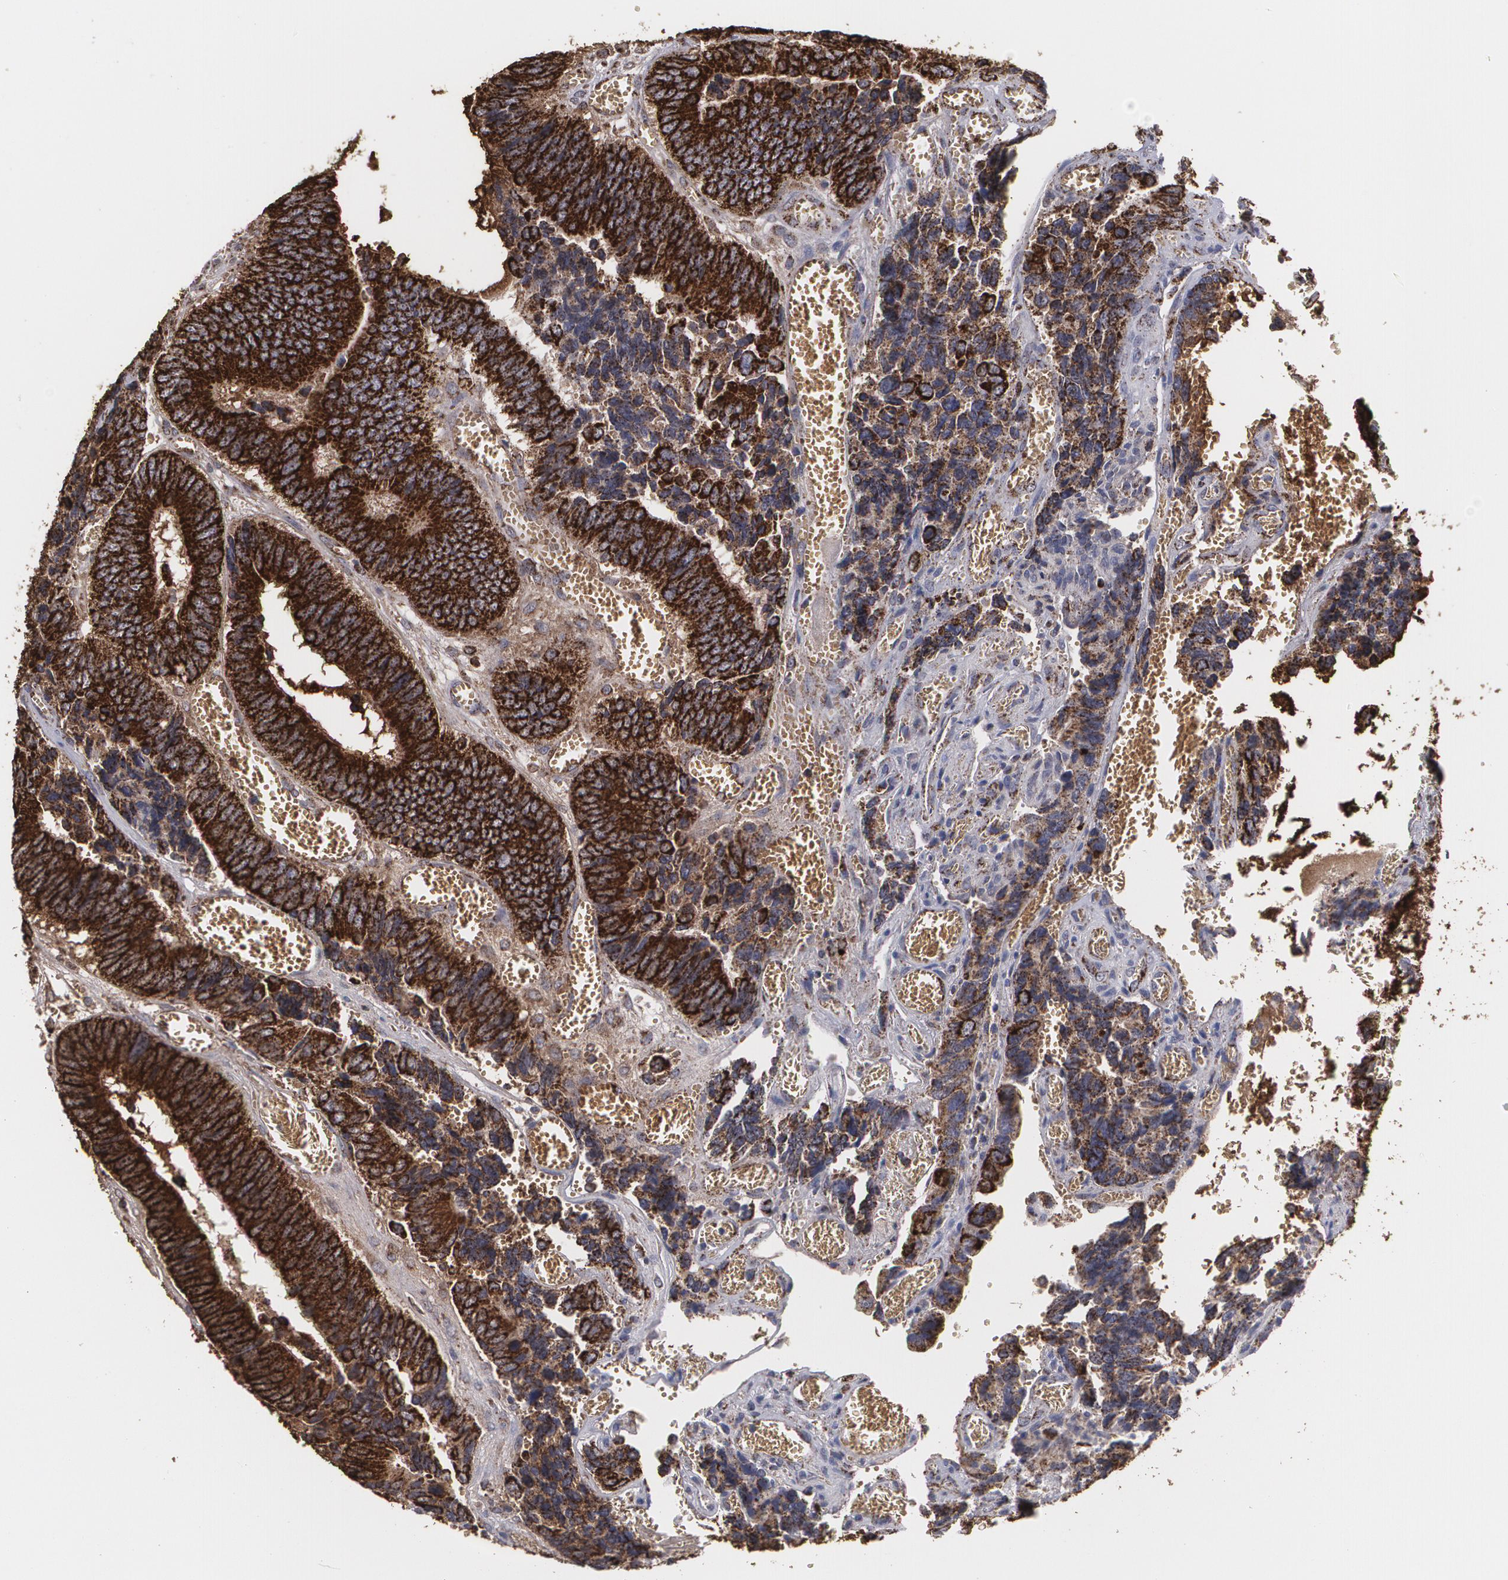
{"staining": {"intensity": "strong", "quantity": ">75%", "location": "cytoplasmic/membranous"}, "tissue": "colorectal cancer", "cell_type": "Tumor cells", "image_type": "cancer", "snomed": [{"axis": "morphology", "description": "Adenocarcinoma, NOS"}, {"axis": "topography", "description": "Colon"}], "caption": "Protein expression analysis of human colorectal cancer reveals strong cytoplasmic/membranous staining in about >75% of tumor cells.", "gene": "HSPD1", "patient": {"sex": "male", "age": 72}}